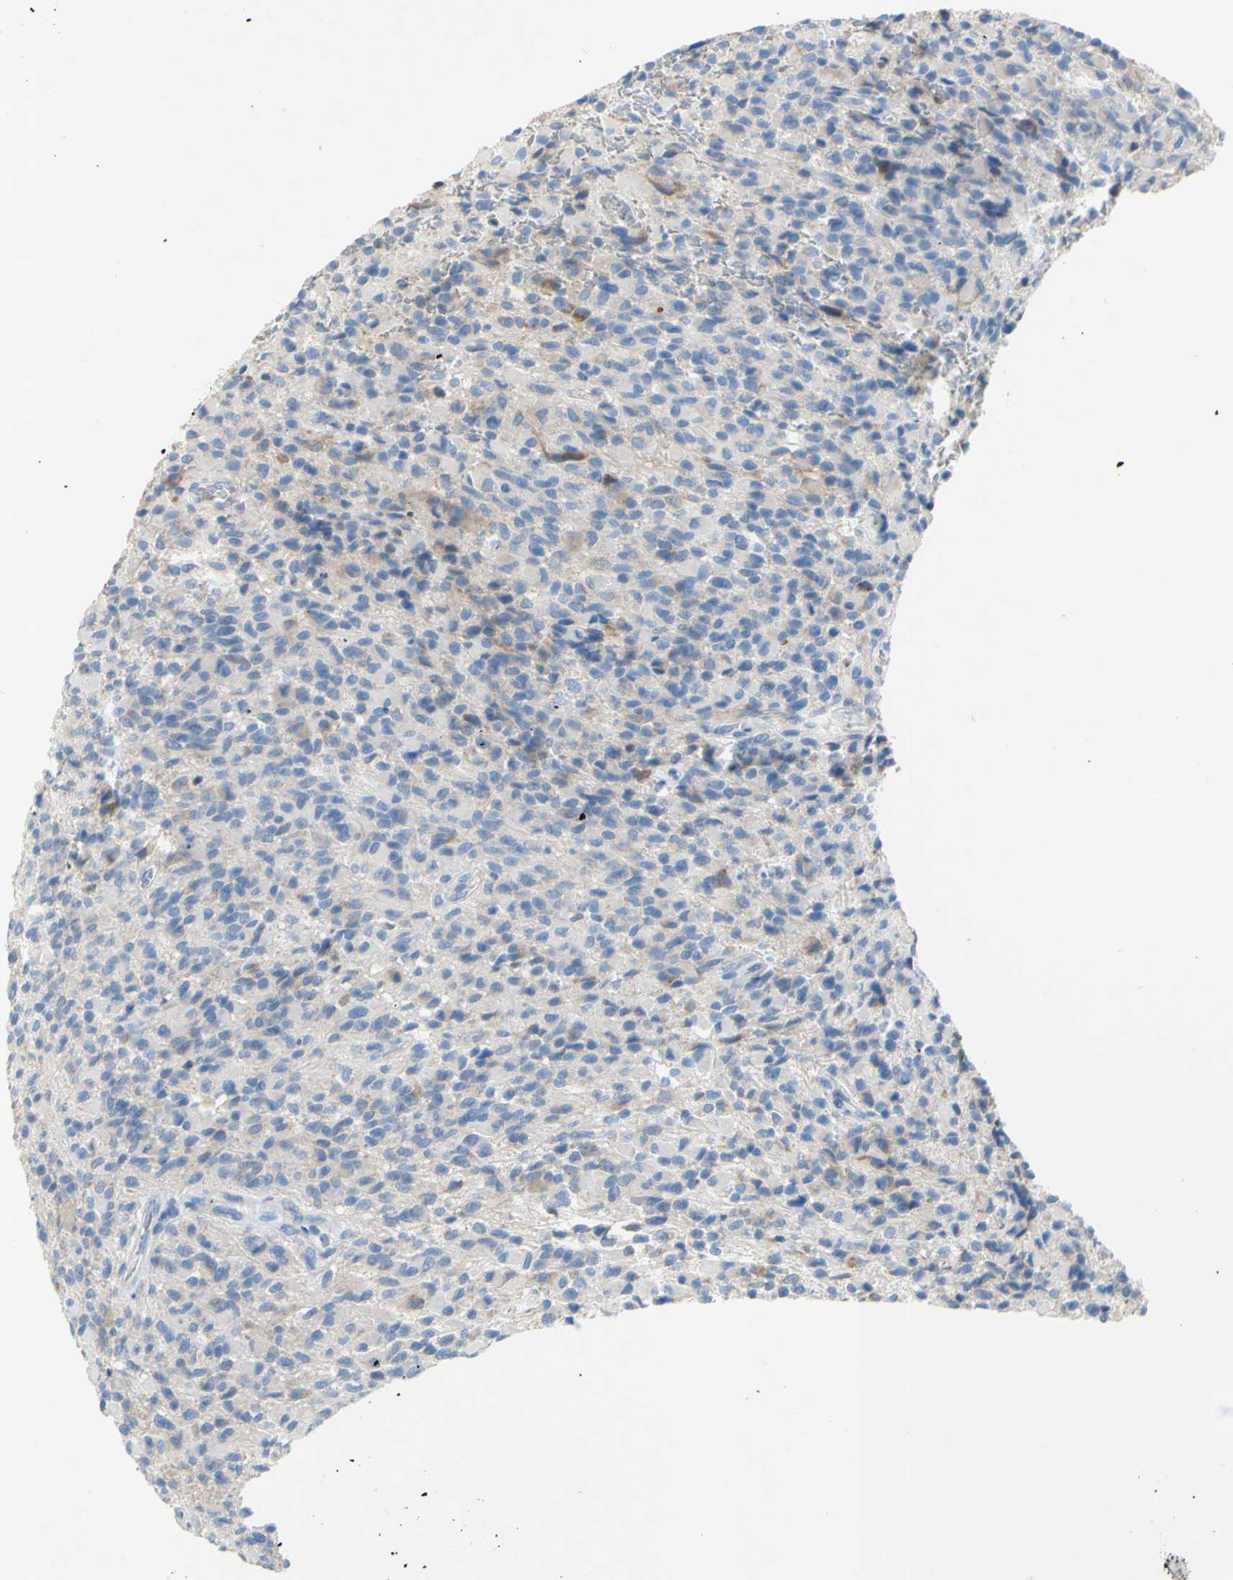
{"staining": {"intensity": "negative", "quantity": "none", "location": "none"}, "tissue": "glioma", "cell_type": "Tumor cells", "image_type": "cancer", "snomed": [{"axis": "morphology", "description": "Glioma, malignant, High grade"}, {"axis": "topography", "description": "Brain"}], "caption": "This is a histopathology image of IHC staining of glioma, which shows no staining in tumor cells.", "gene": "TMIGD2", "patient": {"sex": "male", "age": 71}}